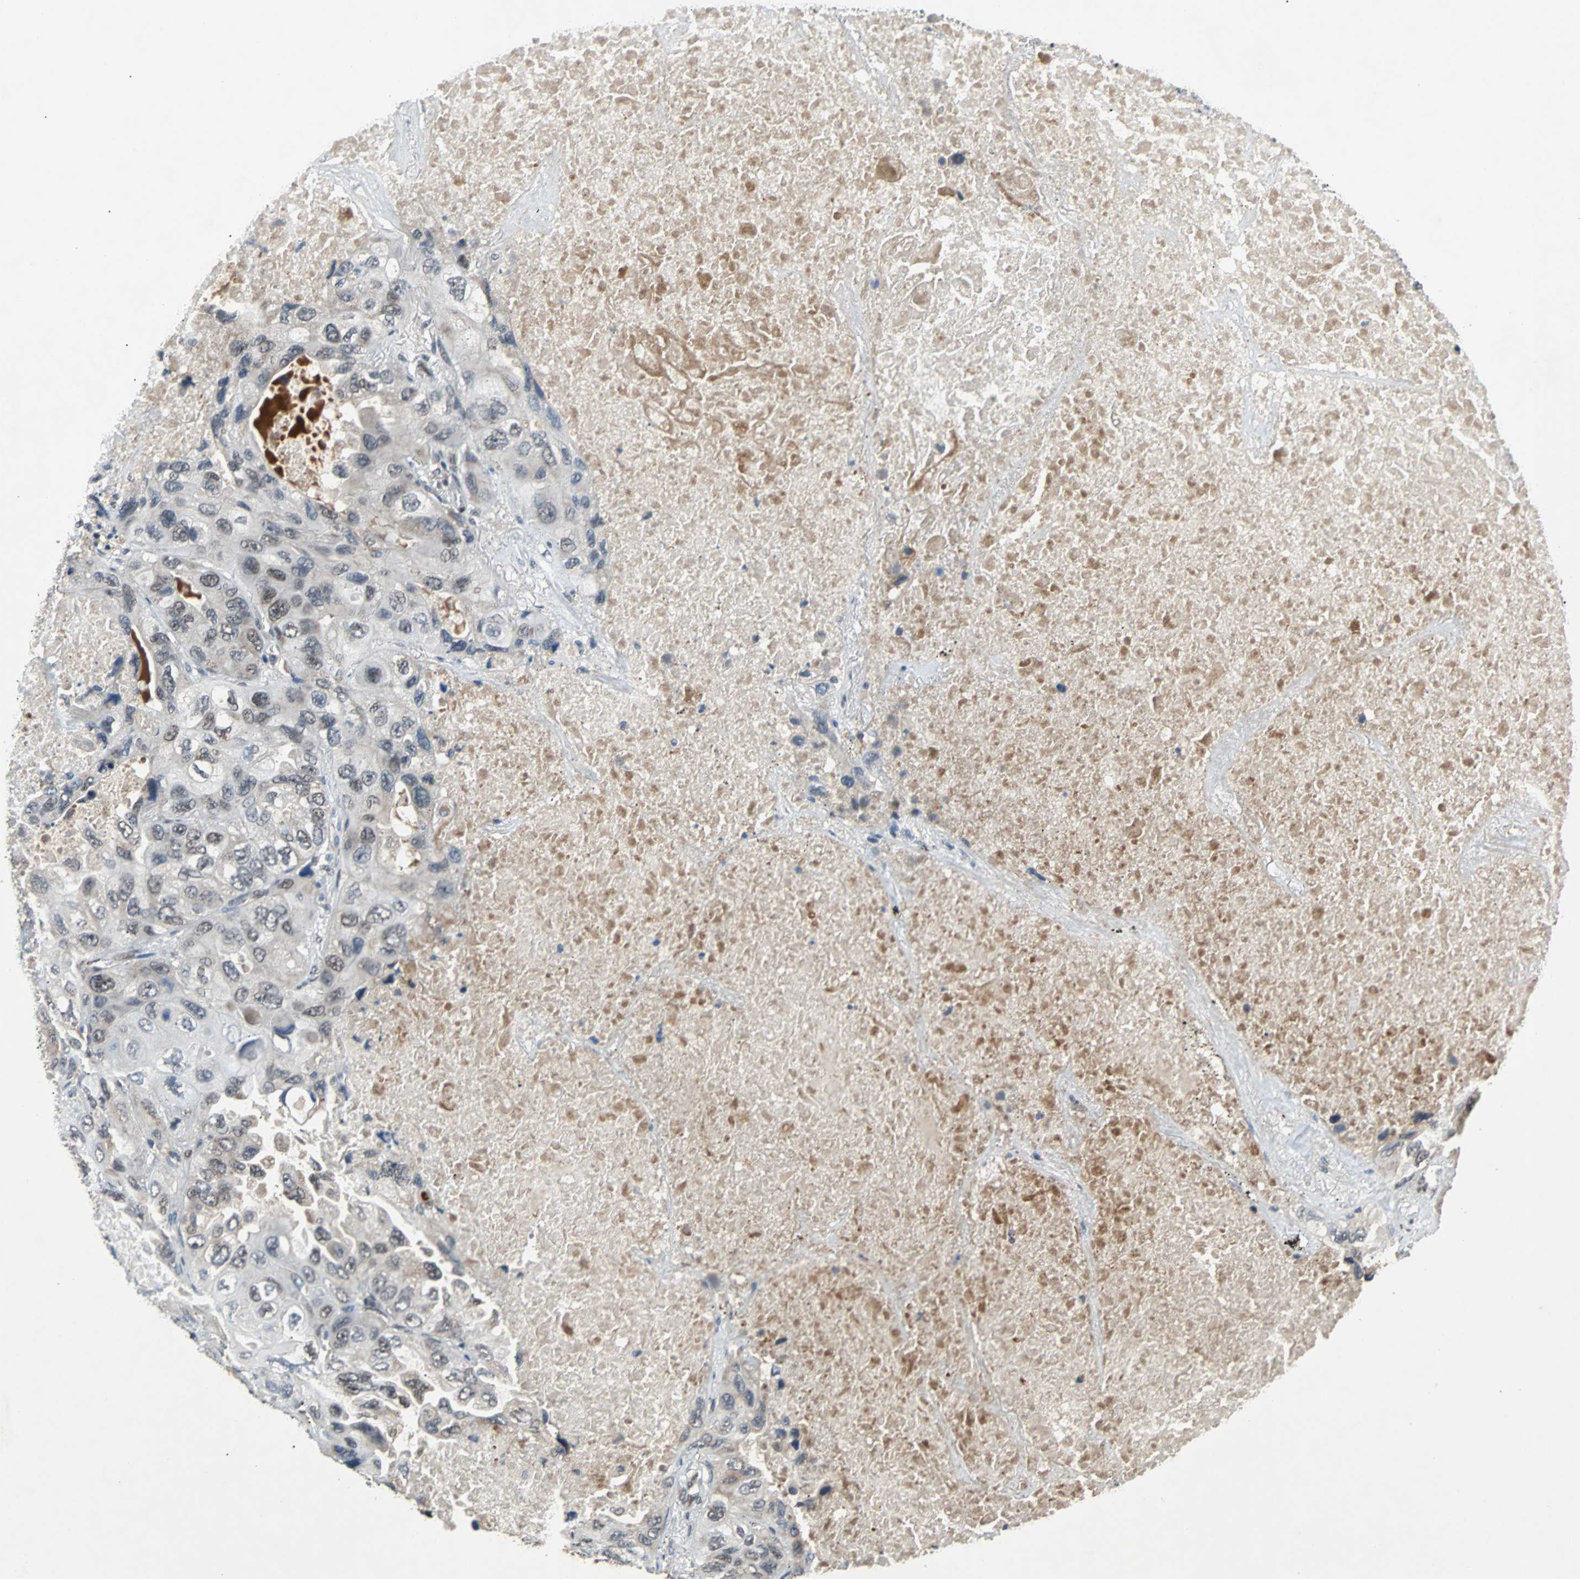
{"staining": {"intensity": "weak", "quantity": "25%-75%", "location": "nuclear"}, "tissue": "lung cancer", "cell_type": "Tumor cells", "image_type": "cancer", "snomed": [{"axis": "morphology", "description": "Squamous cell carcinoma, NOS"}, {"axis": "topography", "description": "Lung"}], "caption": "A photomicrograph of human squamous cell carcinoma (lung) stained for a protein exhibits weak nuclear brown staining in tumor cells.", "gene": "PHC1", "patient": {"sex": "female", "age": 73}}